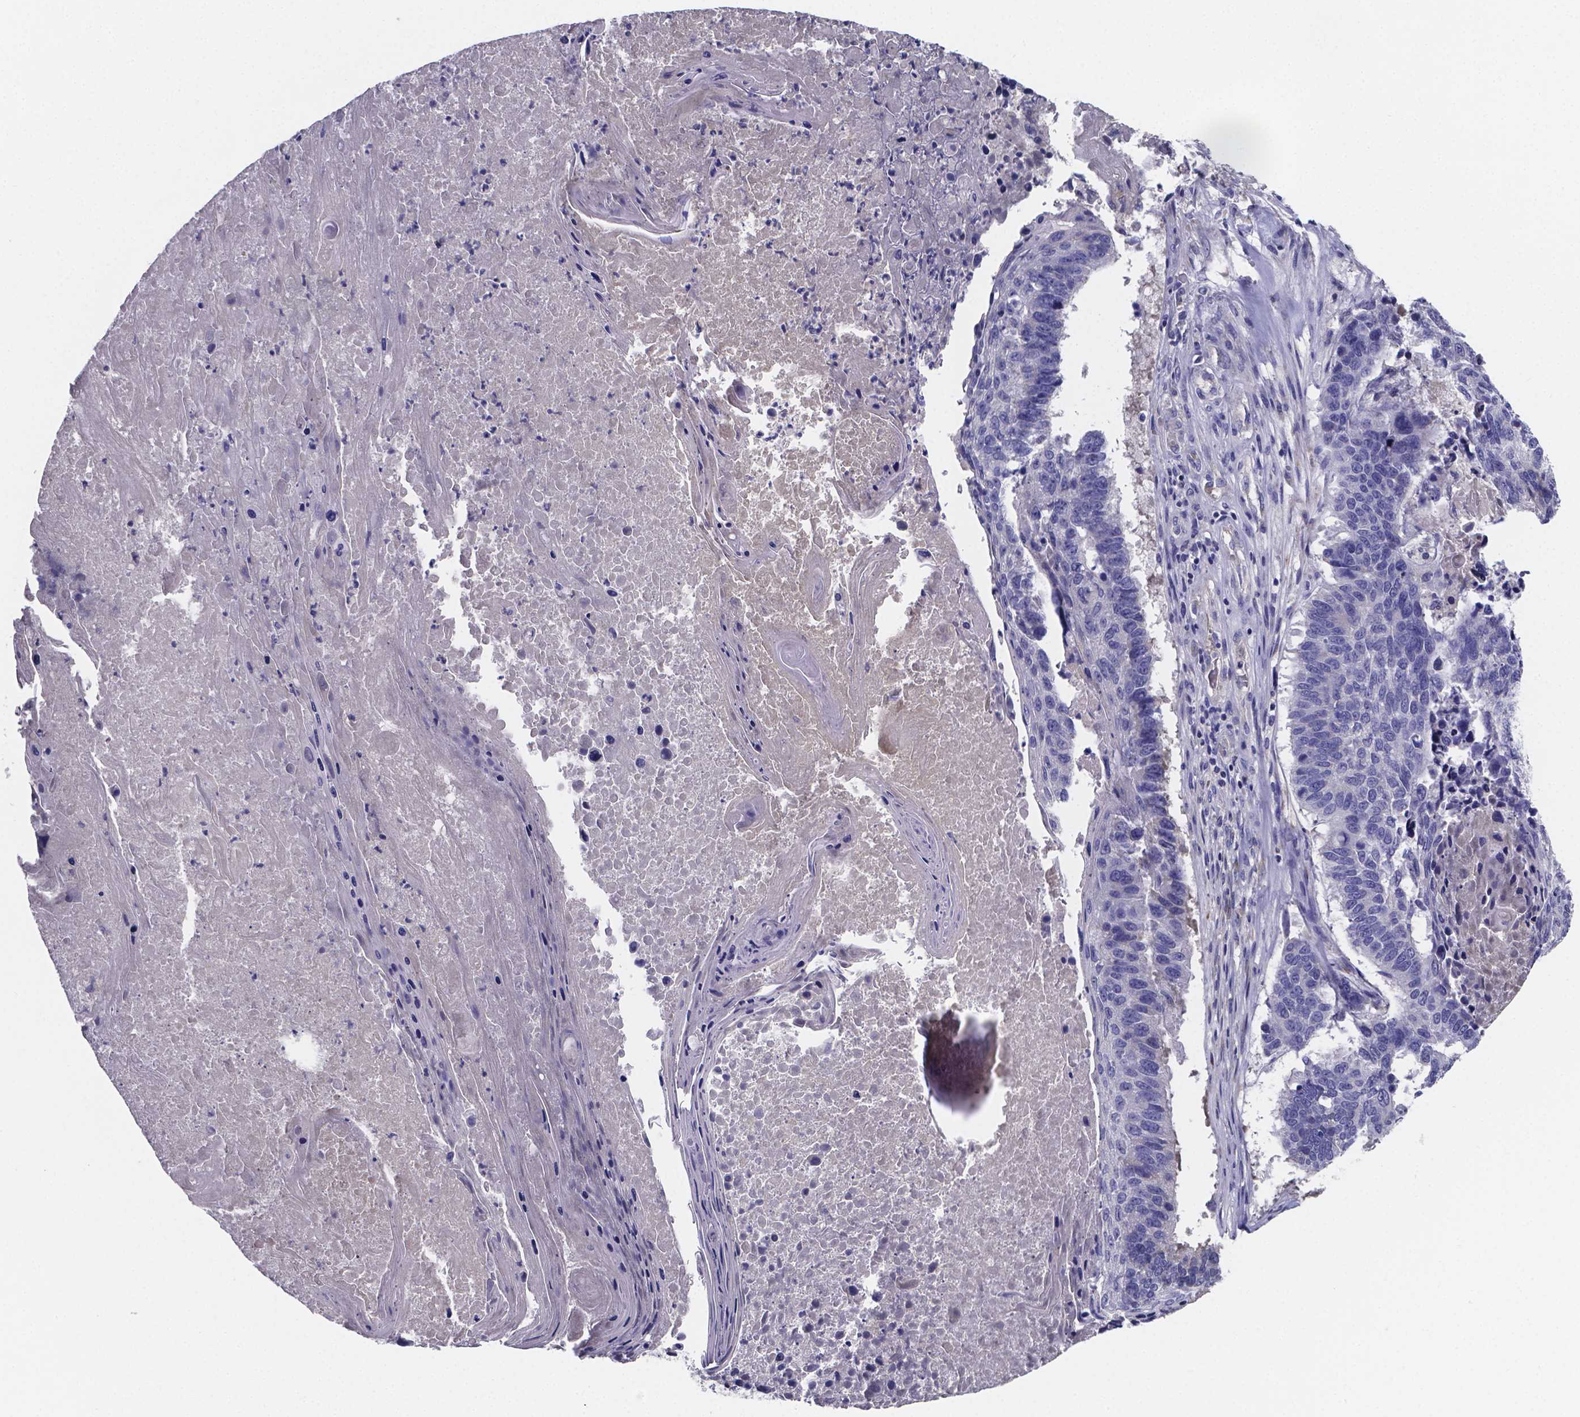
{"staining": {"intensity": "negative", "quantity": "none", "location": "none"}, "tissue": "lung cancer", "cell_type": "Tumor cells", "image_type": "cancer", "snomed": [{"axis": "morphology", "description": "Squamous cell carcinoma, NOS"}, {"axis": "topography", "description": "Lung"}], "caption": "The immunohistochemistry (IHC) image has no significant expression in tumor cells of lung squamous cell carcinoma tissue.", "gene": "SFRP4", "patient": {"sex": "male", "age": 73}}